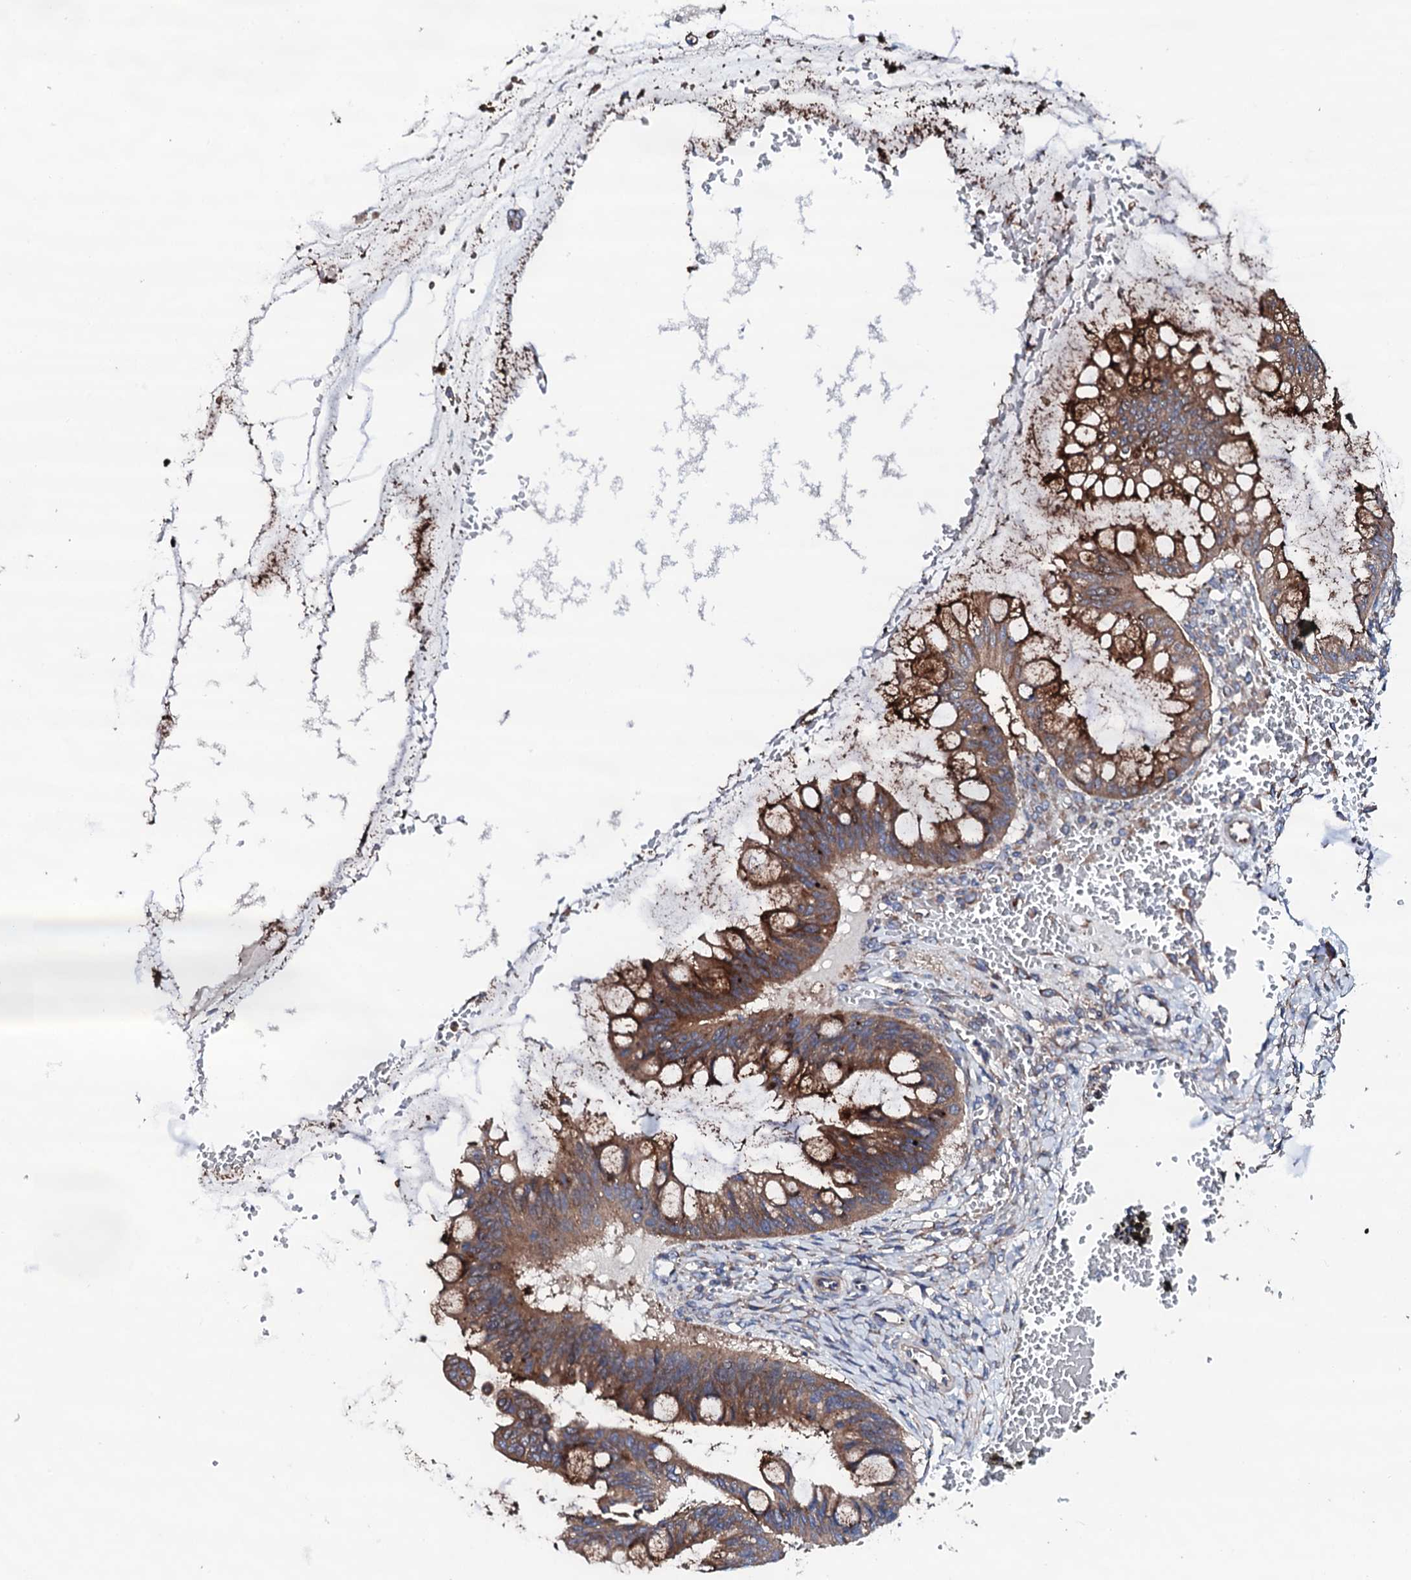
{"staining": {"intensity": "strong", "quantity": ">75%", "location": "cytoplasmic/membranous"}, "tissue": "ovarian cancer", "cell_type": "Tumor cells", "image_type": "cancer", "snomed": [{"axis": "morphology", "description": "Cystadenocarcinoma, mucinous, NOS"}, {"axis": "topography", "description": "Ovary"}], "caption": "A brown stain highlights strong cytoplasmic/membranous staining of a protein in human mucinous cystadenocarcinoma (ovarian) tumor cells.", "gene": "LIPT2", "patient": {"sex": "female", "age": 73}}